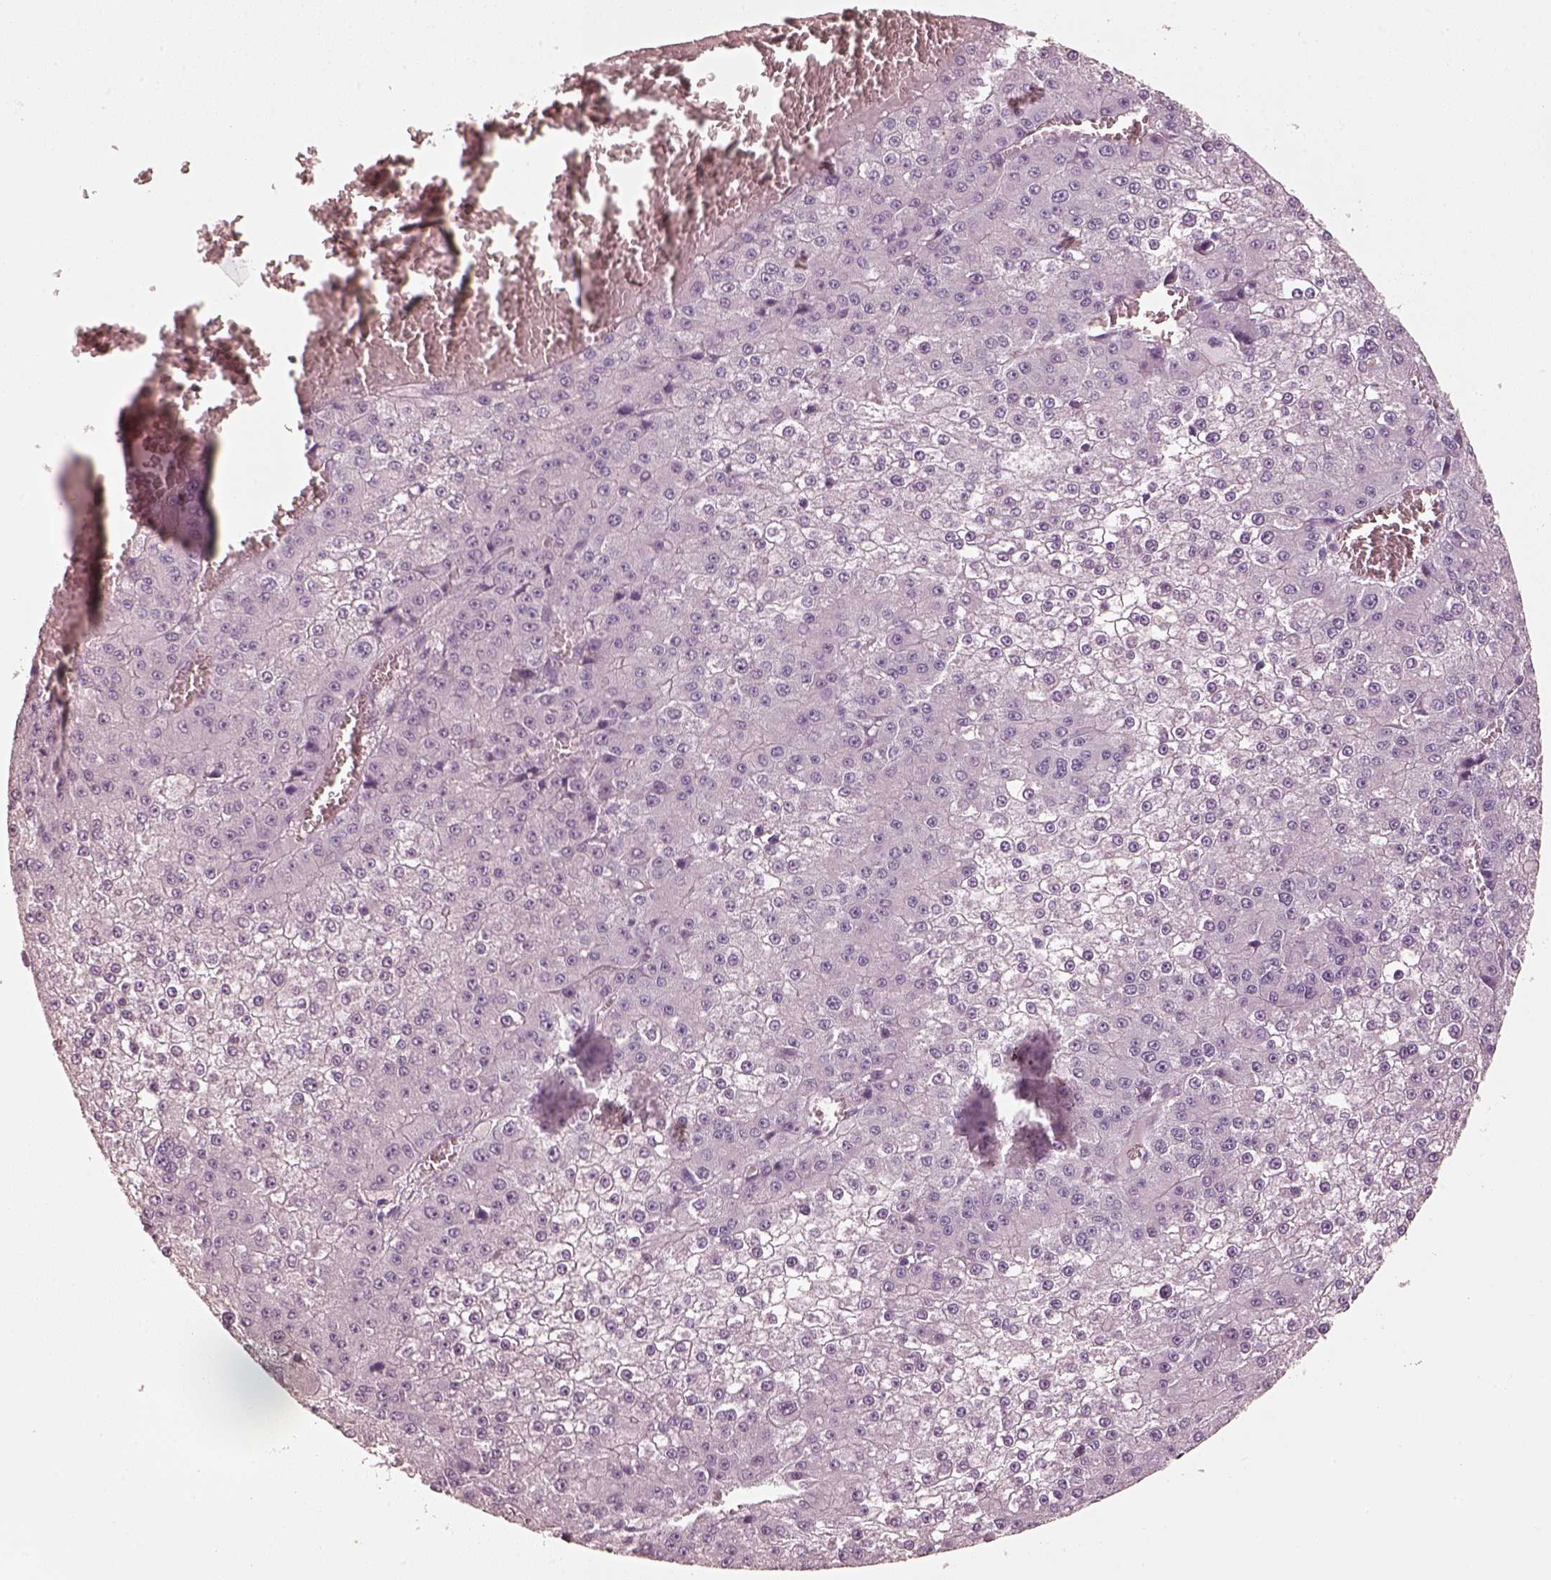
{"staining": {"intensity": "negative", "quantity": "none", "location": "none"}, "tissue": "liver cancer", "cell_type": "Tumor cells", "image_type": "cancer", "snomed": [{"axis": "morphology", "description": "Carcinoma, Hepatocellular, NOS"}, {"axis": "topography", "description": "Liver"}], "caption": "Tumor cells are negative for protein expression in human liver cancer.", "gene": "R3HDML", "patient": {"sex": "female", "age": 73}}